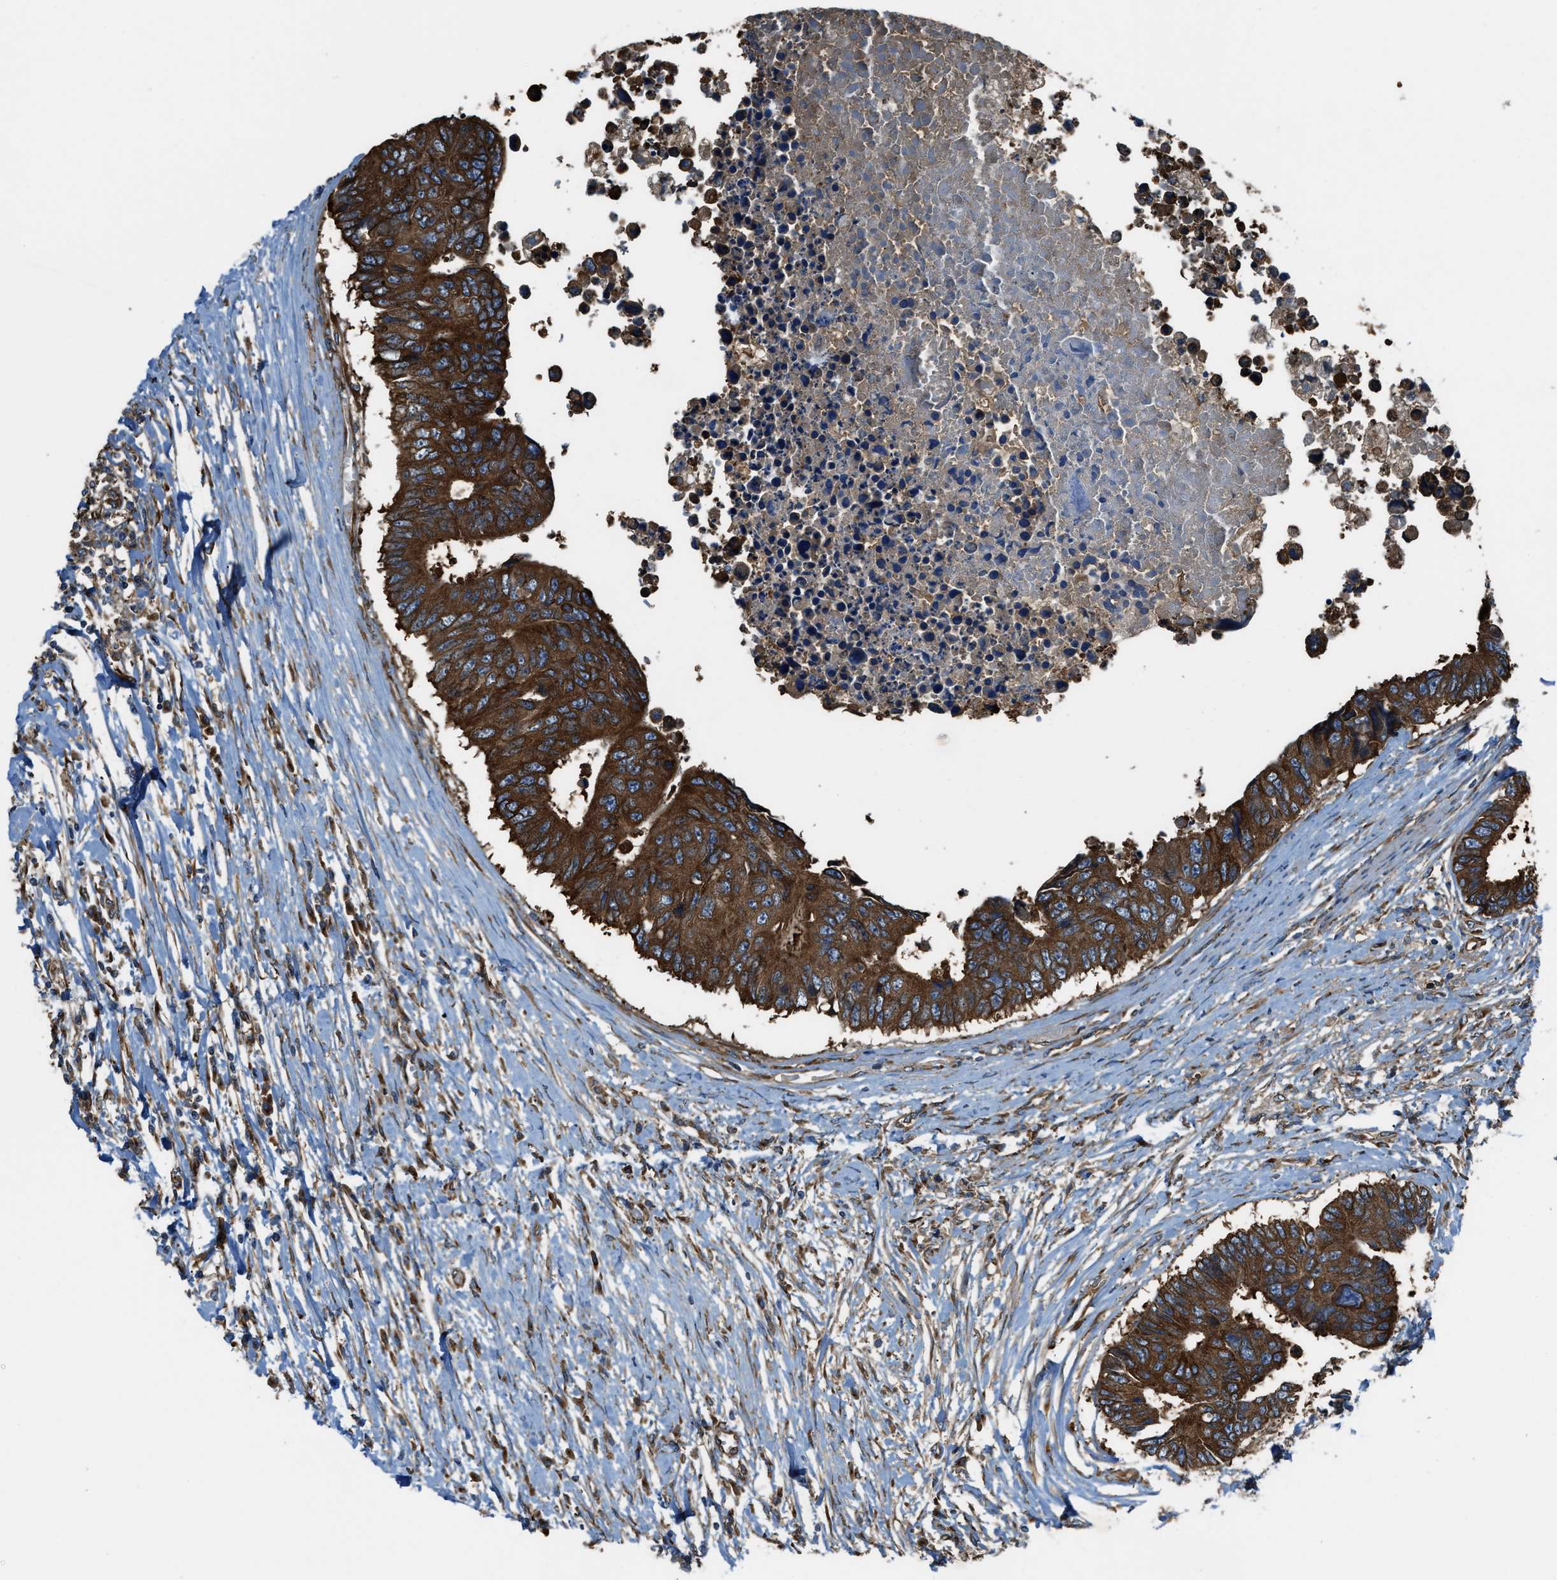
{"staining": {"intensity": "strong", "quantity": ">75%", "location": "cytoplasmic/membranous"}, "tissue": "colorectal cancer", "cell_type": "Tumor cells", "image_type": "cancer", "snomed": [{"axis": "morphology", "description": "Adenocarcinoma, NOS"}, {"axis": "topography", "description": "Rectum"}], "caption": "IHC photomicrograph of colorectal cancer stained for a protein (brown), which displays high levels of strong cytoplasmic/membranous expression in approximately >75% of tumor cells.", "gene": "TRPC1", "patient": {"sex": "male", "age": 84}}